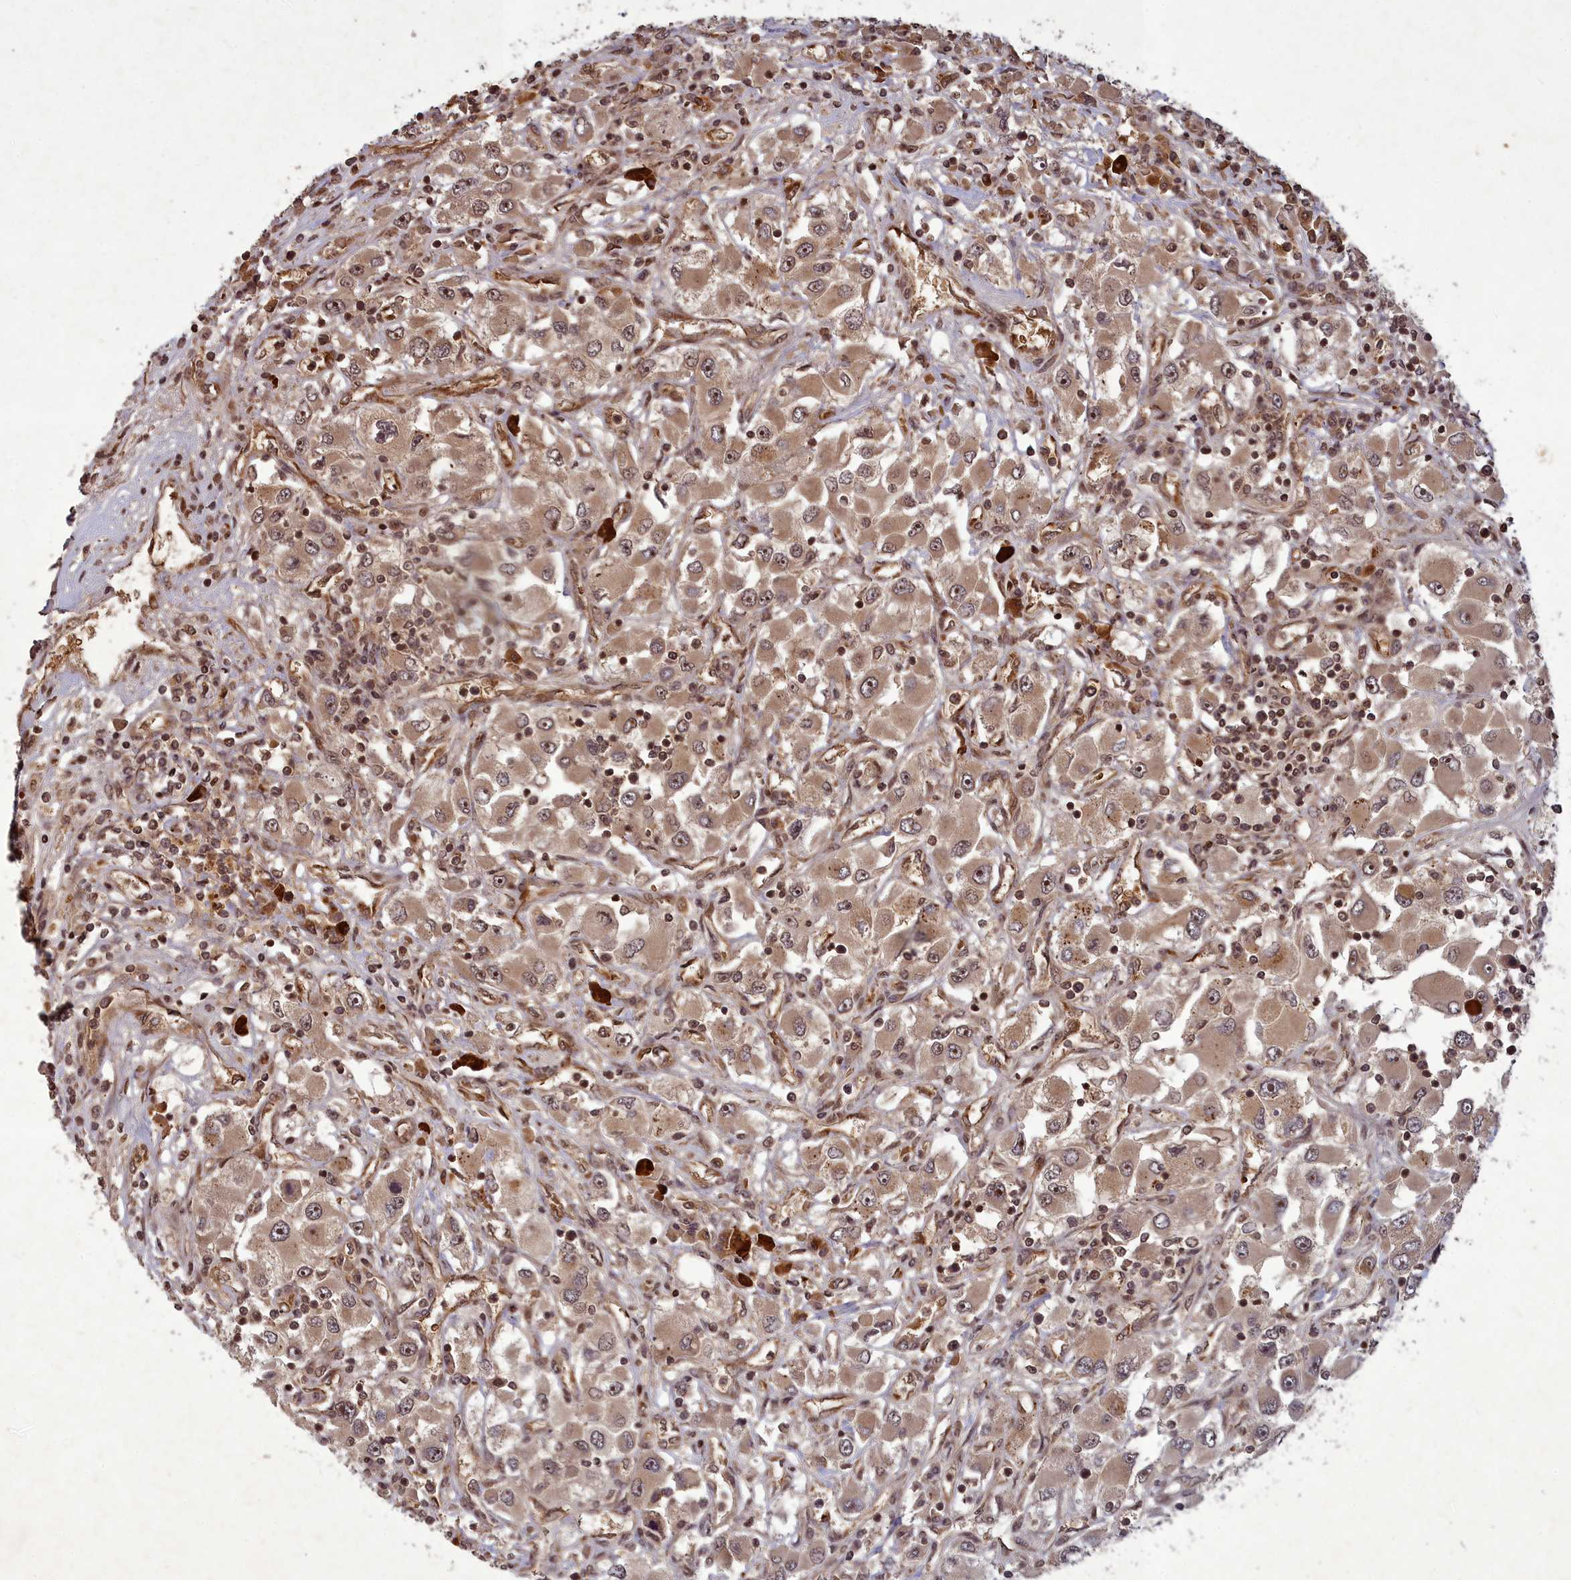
{"staining": {"intensity": "moderate", "quantity": ">75%", "location": "cytoplasmic/membranous"}, "tissue": "renal cancer", "cell_type": "Tumor cells", "image_type": "cancer", "snomed": [{"axis": "morphology", "description": "Adenocarcinoma, NOS"}, {"axis": "topography", "description": "Kidney"}], "caption": "Immunohistochemistry (IHC) micrograph of neoplastic tissue: renal cancer stained using immunohistochemistry (IHC) exhibits medium levels of moderate protein expression localized specifically in the cytoplasmic/membranous of tumor cells, appearing as a cytoplasmic/membranous brown color.", "gene": "SRMS", "patient": {"sex": "female", "age": 52}}